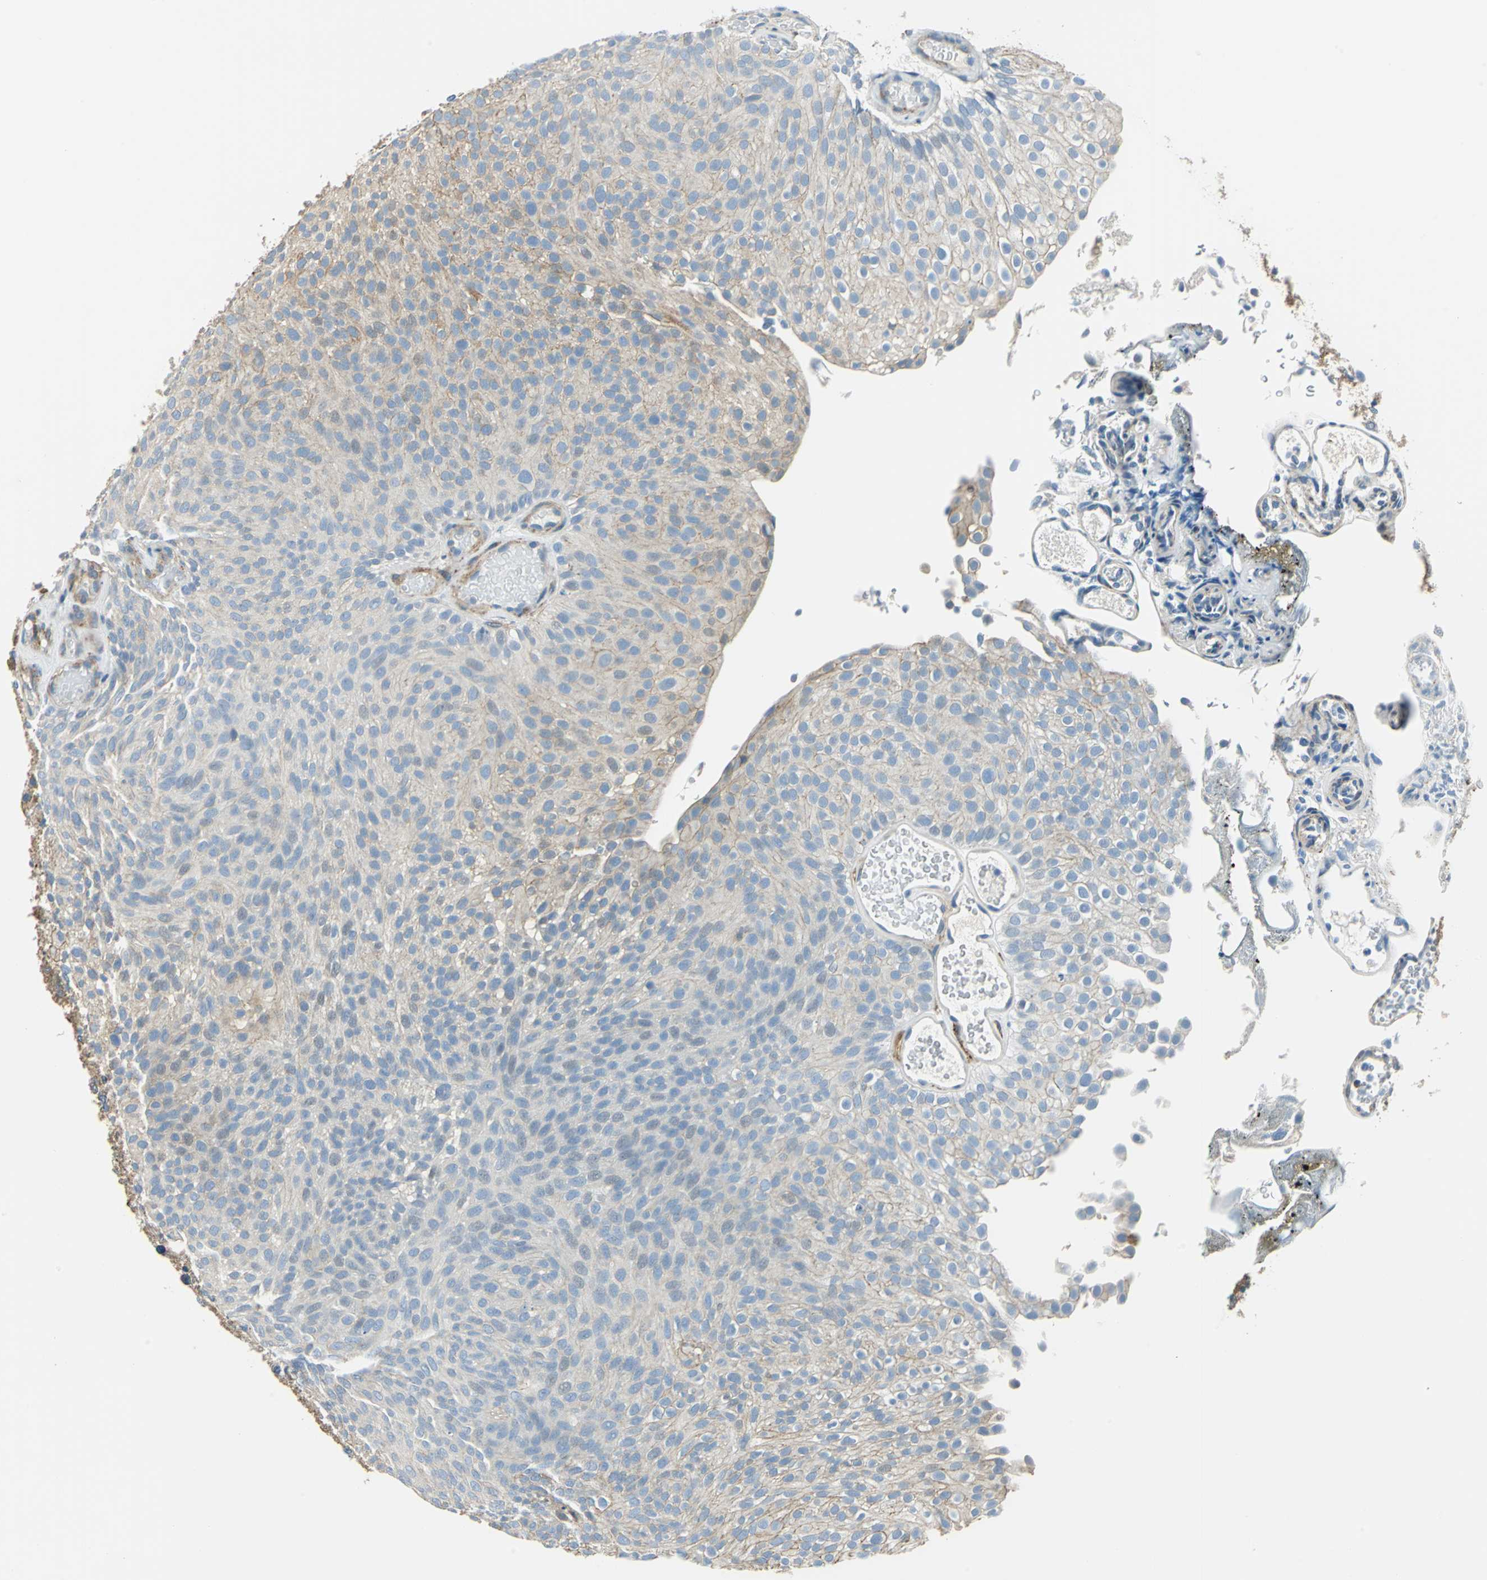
{"staining": {"intensity": "weak", "quantity": "25%-75%", "location": "cytoplasmic/membranous"}, "tissue": "urothelial cancer", "cell_type": "Tumor cells", "image_type": "cancer", "snomed": [{"axis": "morphology", "description": "Urothelial carcinoma, Low grade"}, {"axis": "topography", "description": "Urinary bladder"}], "caption": "Tumor cells exhibit low levels of weak cytoplasmic/membranous expression in approximately 25%-75% of cells in human urothelial carcinoma (low-grade). Using DAB (brown) and hematoxylin (blue) stains, captured at high magnification using brightfield microscopy.", "gene": "AKAP12", "patient": {"sex": "male", "age": 78}}